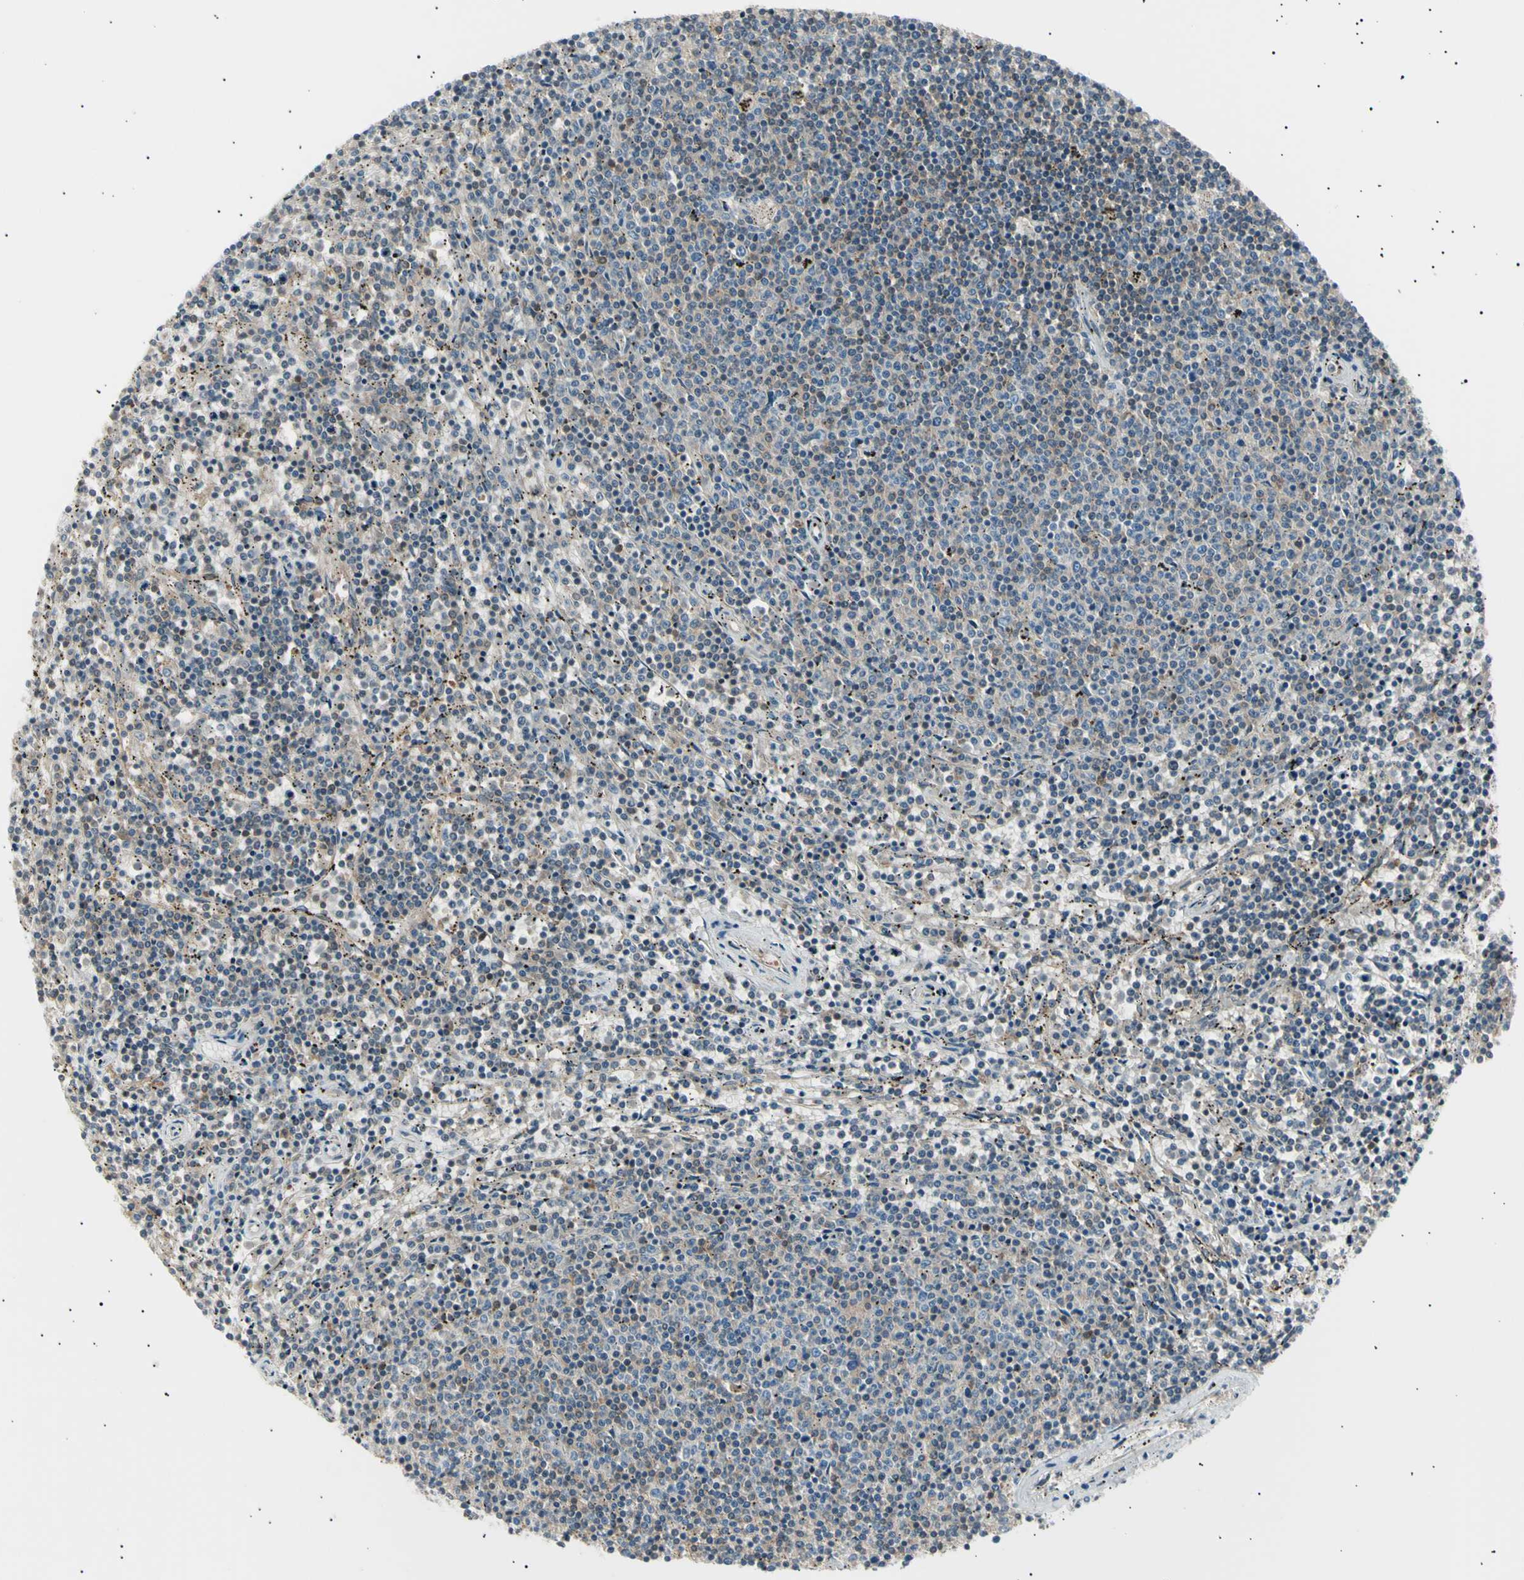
{"staining": {"intensity": "weak", "quantity": "<25%", "location": "cytoplasmic/membranous"}, "tissue": "lymphoma", "cell_type": "Tumor cells", "image_type": "cancer", "snomed": [{"axis": "morphology", "description": "Malignant lymphoma, non-Hodgkin's type, Low grade"}, {"axis": "topography", "description": "Spleen"}], "caption": "Lymphoma was stained to show a protein in brown. There is no significant positivity in tumor cells.", "gene": "LHPP", "patient": {"sex": "female", "age": 50}}